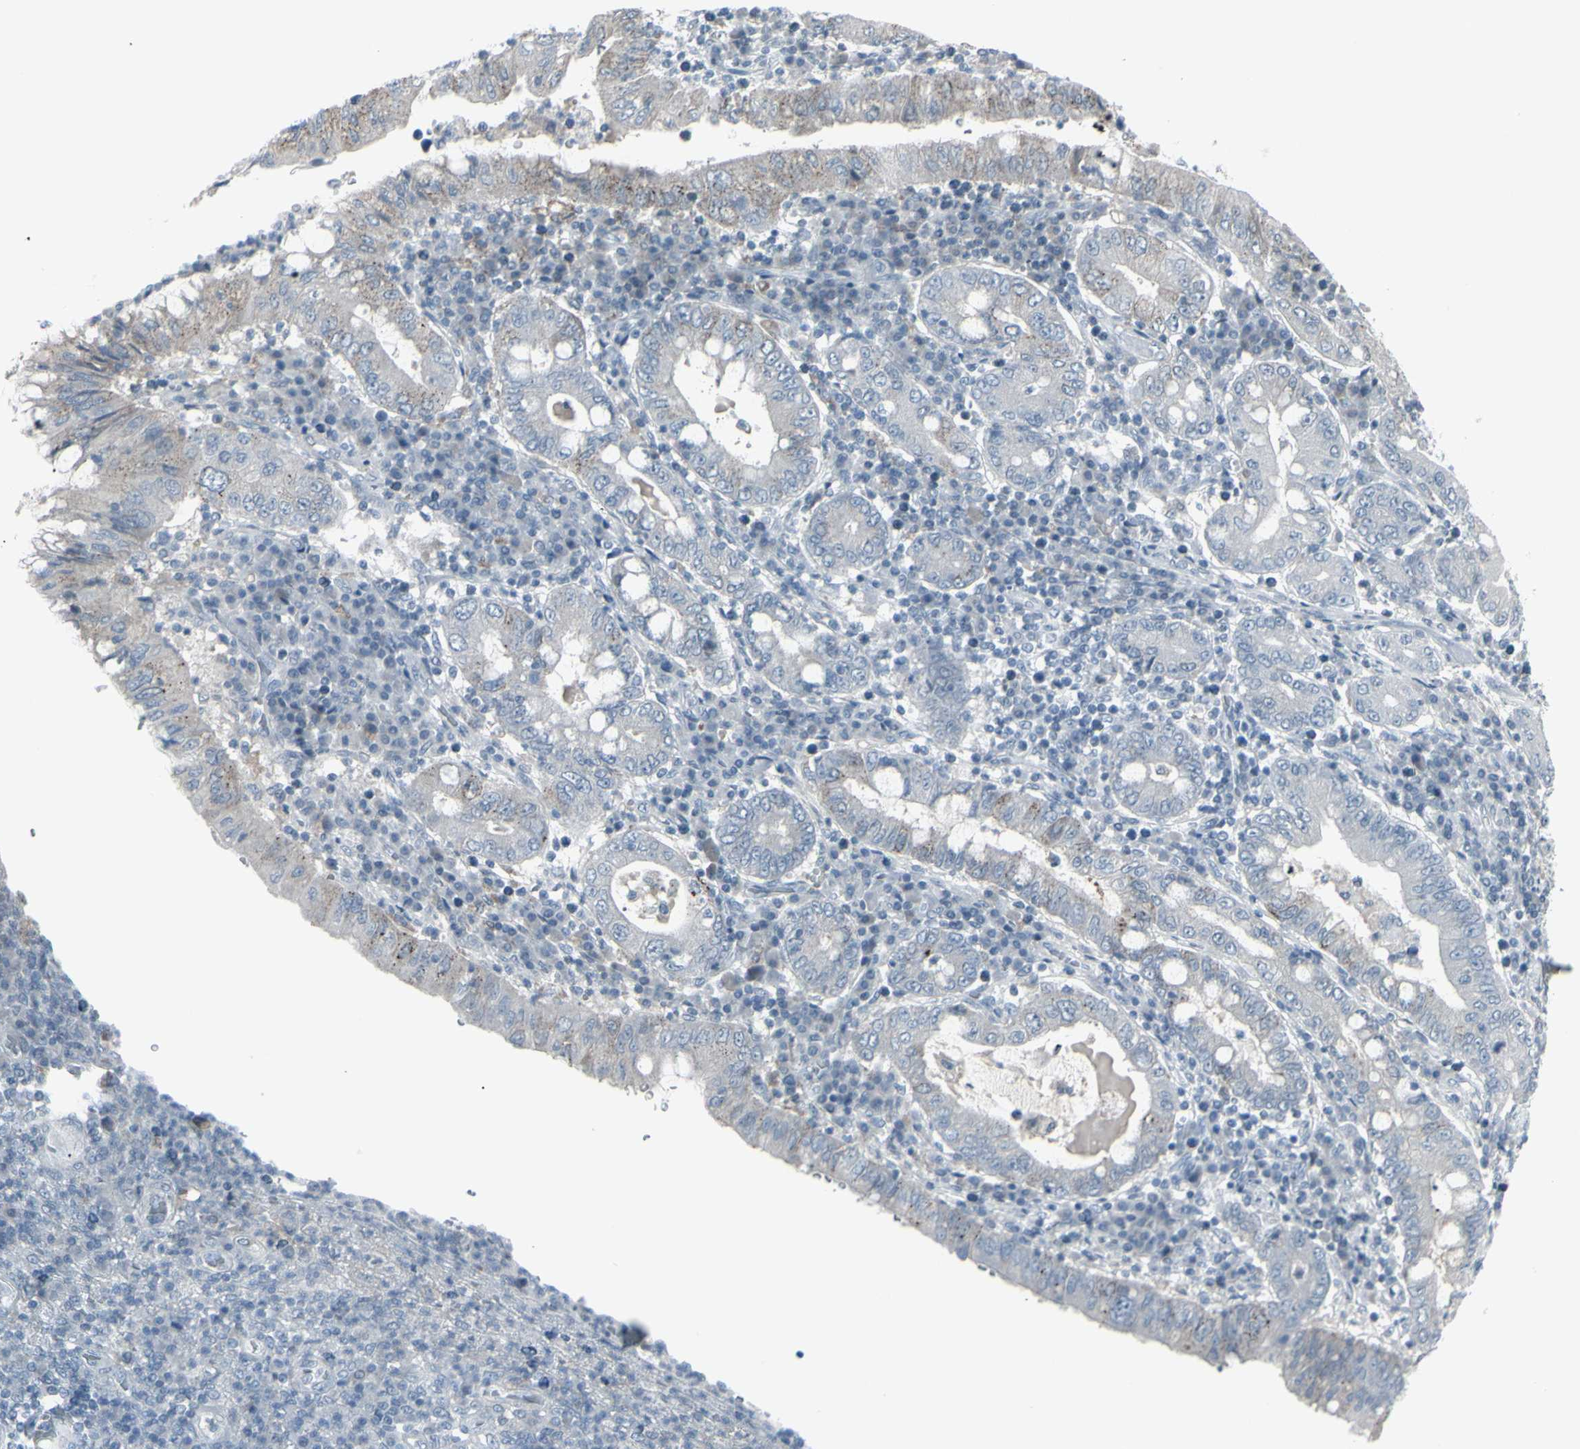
{"staining": {"intensity": "weak", "quantity": "<25%", "location": "cytoplasmic/membranous"}, "tissue": "stomach cancer", "cell_type": "Tumor cells", "image_type": "cancer", "snomed": [{"axis": "morphology", "description": "Normal tissue, NOS"}, {"axis": "morphology", "description": "Adenocarcinoma, NOS"}, {"axis": "topography", "description": "Esophagus"}, {"axis": "topography", "description": "Stomach, upper"}, {"axis": "topography", "description": "Peripheral nerve tissue"}], "caption": "High power microscopy histopathology image of an IHC image of adenocarcinoma (stomach), revealing no significant positivity in tumor cells.", "gene": "RAB3A", "patient": {"sex": "male", "age": 62}}